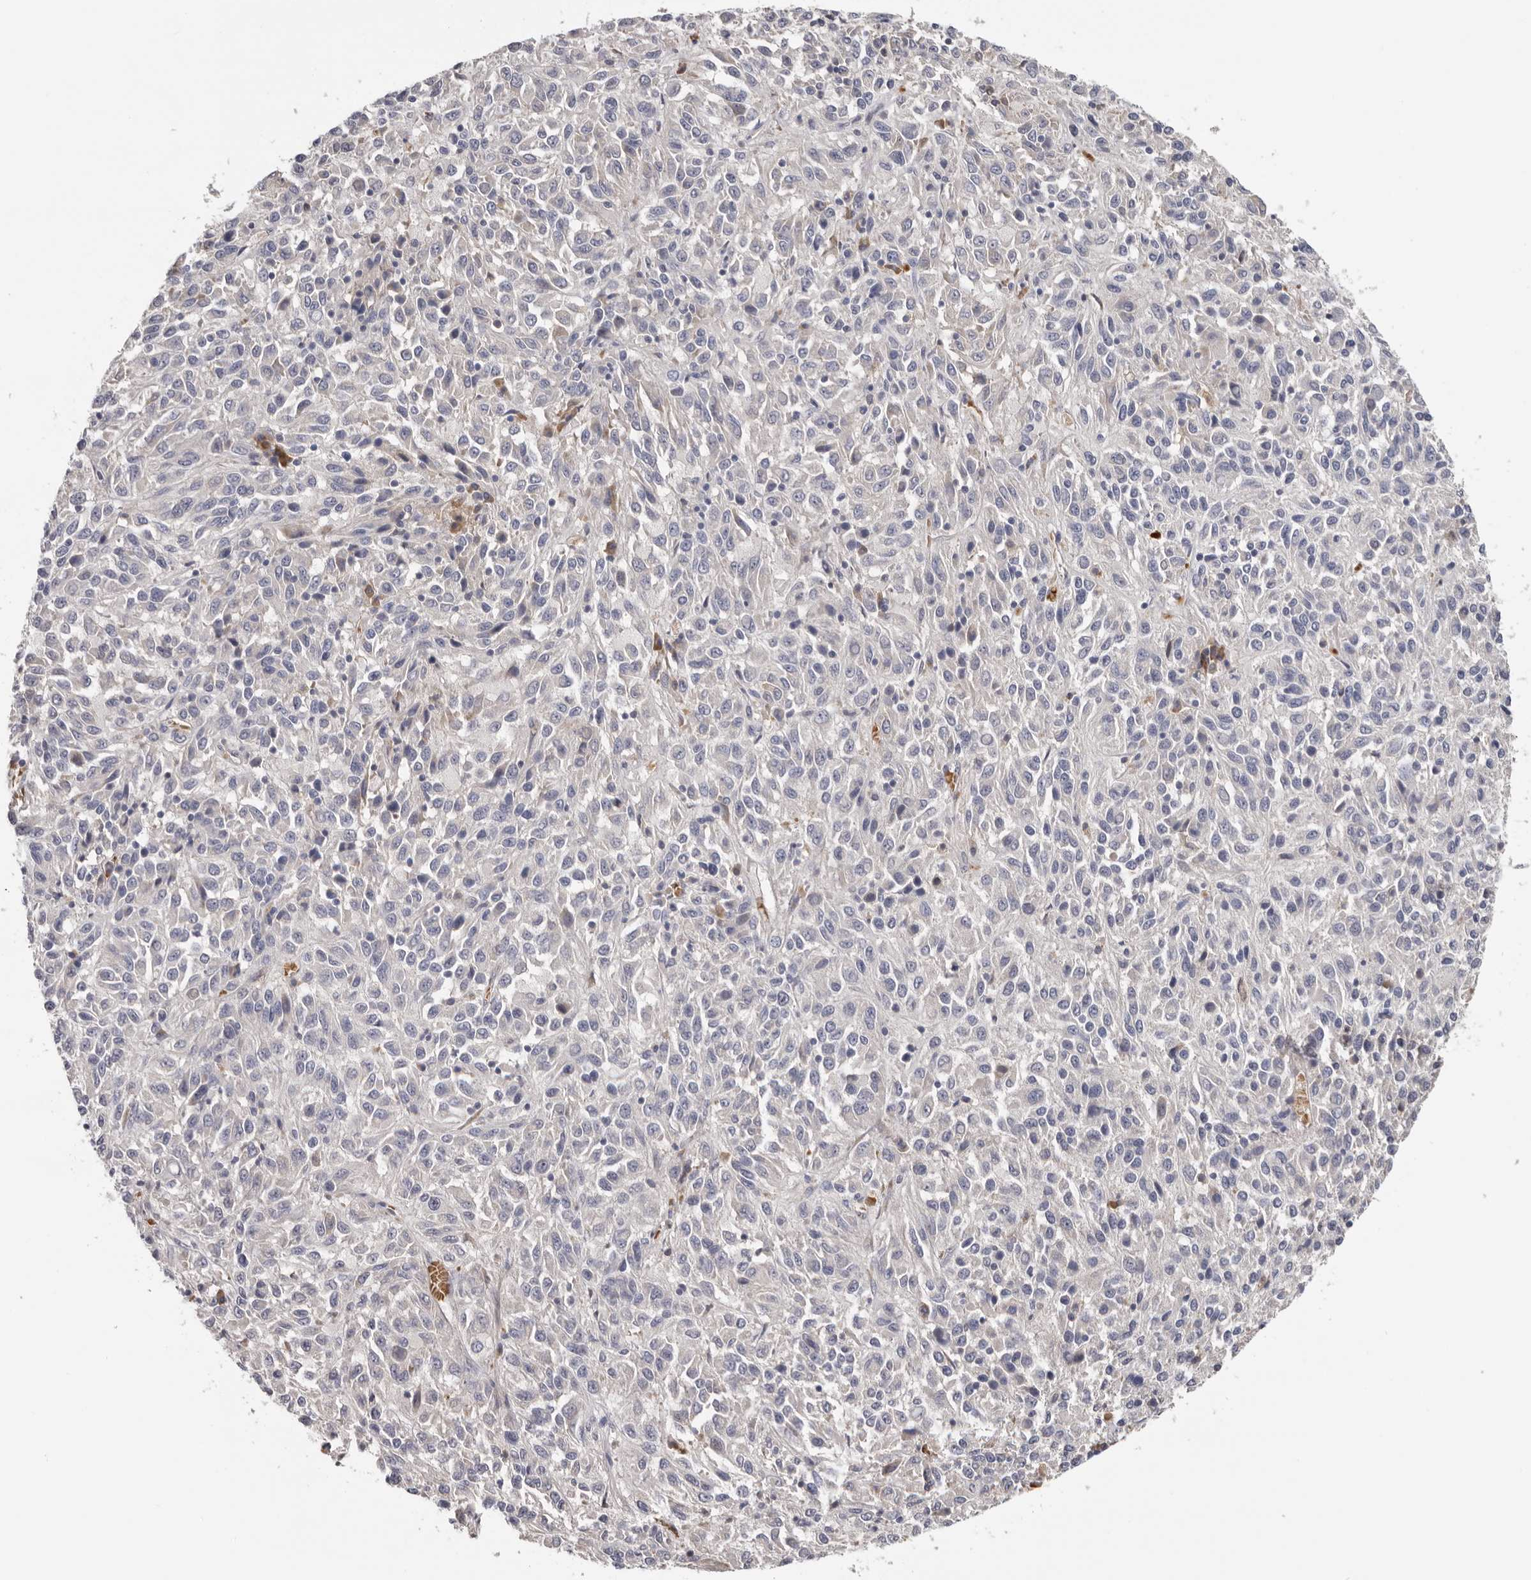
{"staining": {"intensity": "negative", "quantity": "none", "location": "none"}, "tissue": "melanoma", "cell_type": "Tumor cells", "image_type": "cancer", "snomed": [{"axis": "morphology", "description": "Malignant melanoma, Metastatic site"}, {"axis": "topography", "description": "Lung"}], "caption": "Immunohistochemistry (IHC) photomicrograph of malignant melanoma (metastatic site) stained for a protein (brown), which reveals no staining in tumor cells. Nuclei are stained in blue.", "gene": "KIF2B", "patient": {"sex": "male", "age": 64}}